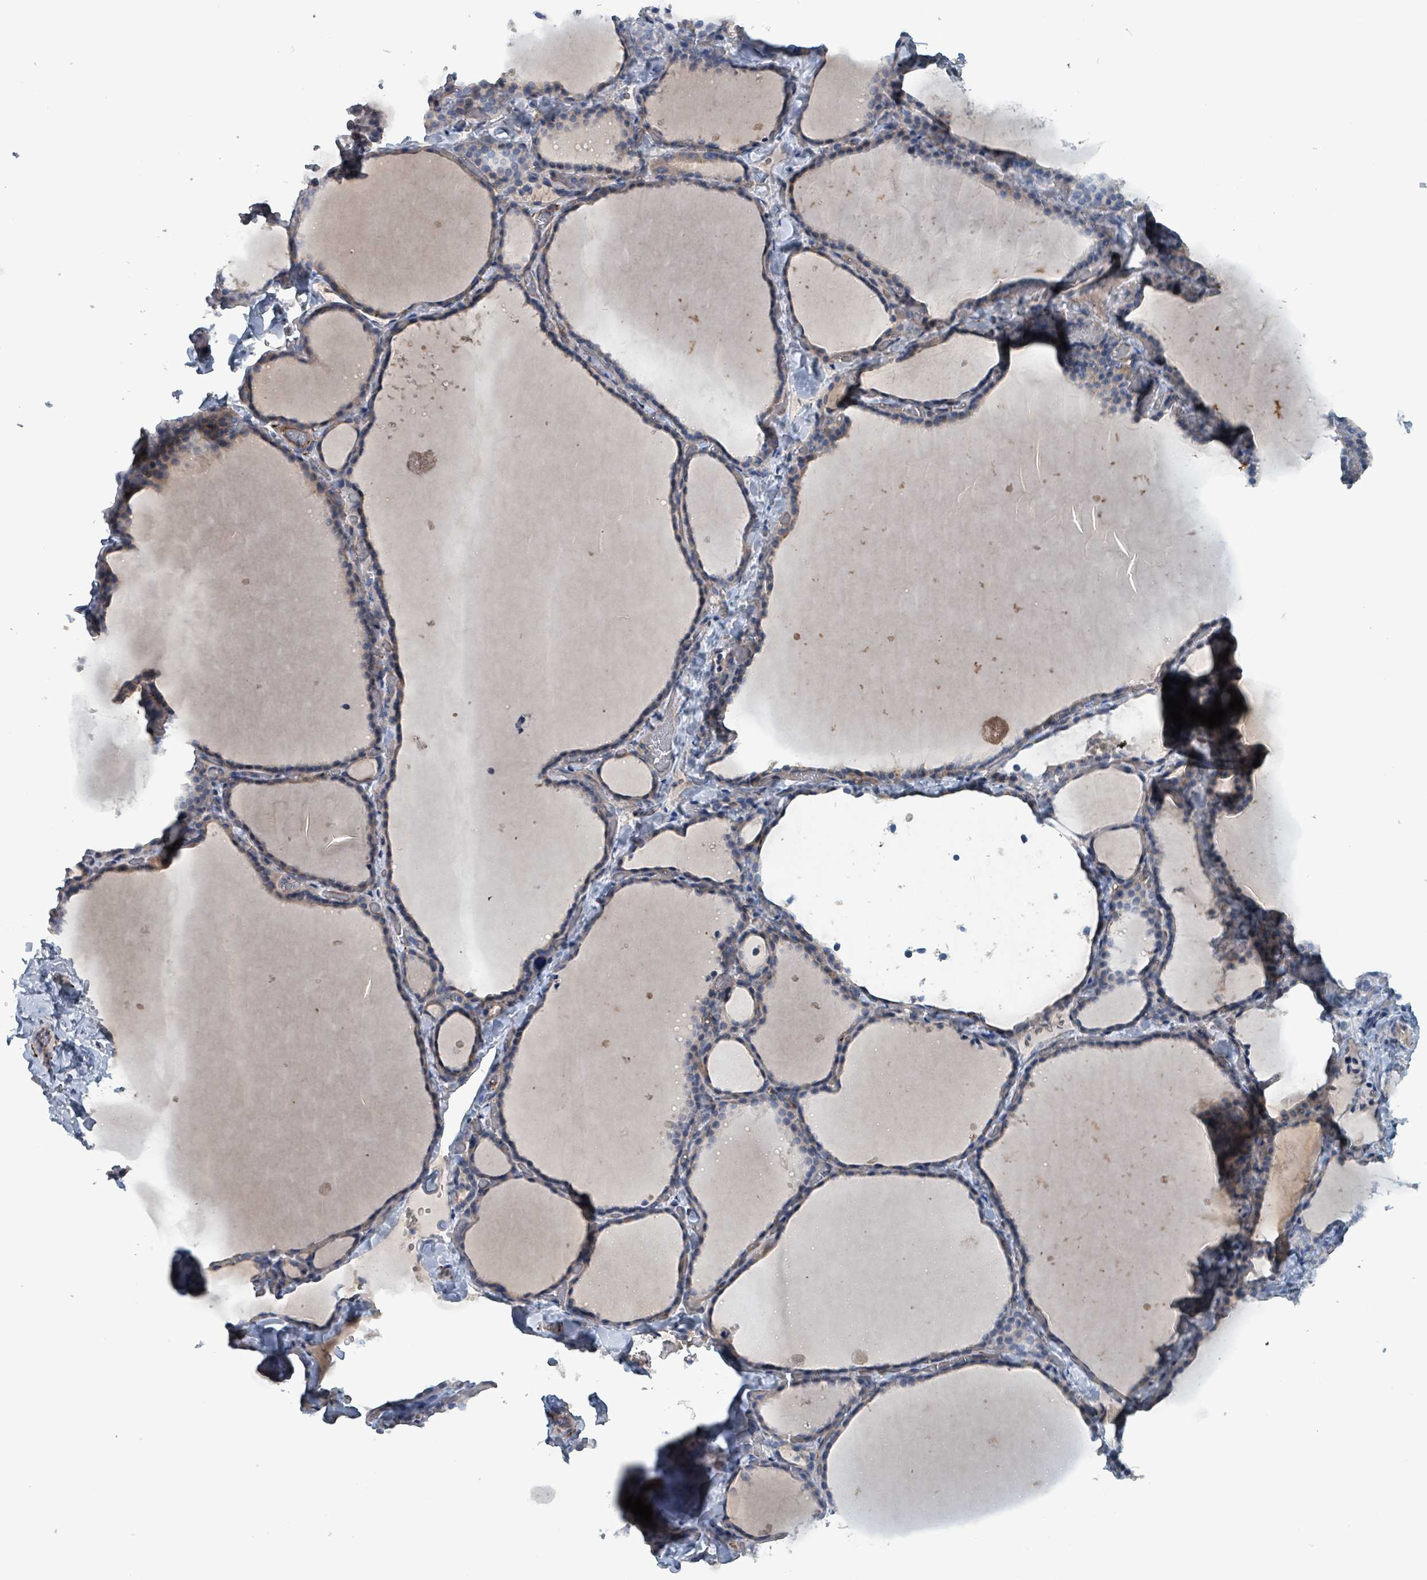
{"staining": {"intensity": "negative", "quantity": "none", "location": "none"}, "tissue": "thyroid gland", "cell_type": "Glandular cells", "image_type": "normal", "snomed": [{"axis": "morphology", "description": "Normal tissue, NOS"}, {"axis": "topography", "description": "Thyroid gland"}], "caption": "A high-resolution histopathology image shows immunohistochemistry (IHC) staining of unremarkable thyroid gland, which reveals no significant staining in glandular cells. (DAB (3,3'-diaminobenzidine) immunohistochemistry, high magnification).", "gene": "TAAR5", "patient": {"sex": "female", "age": 22}}